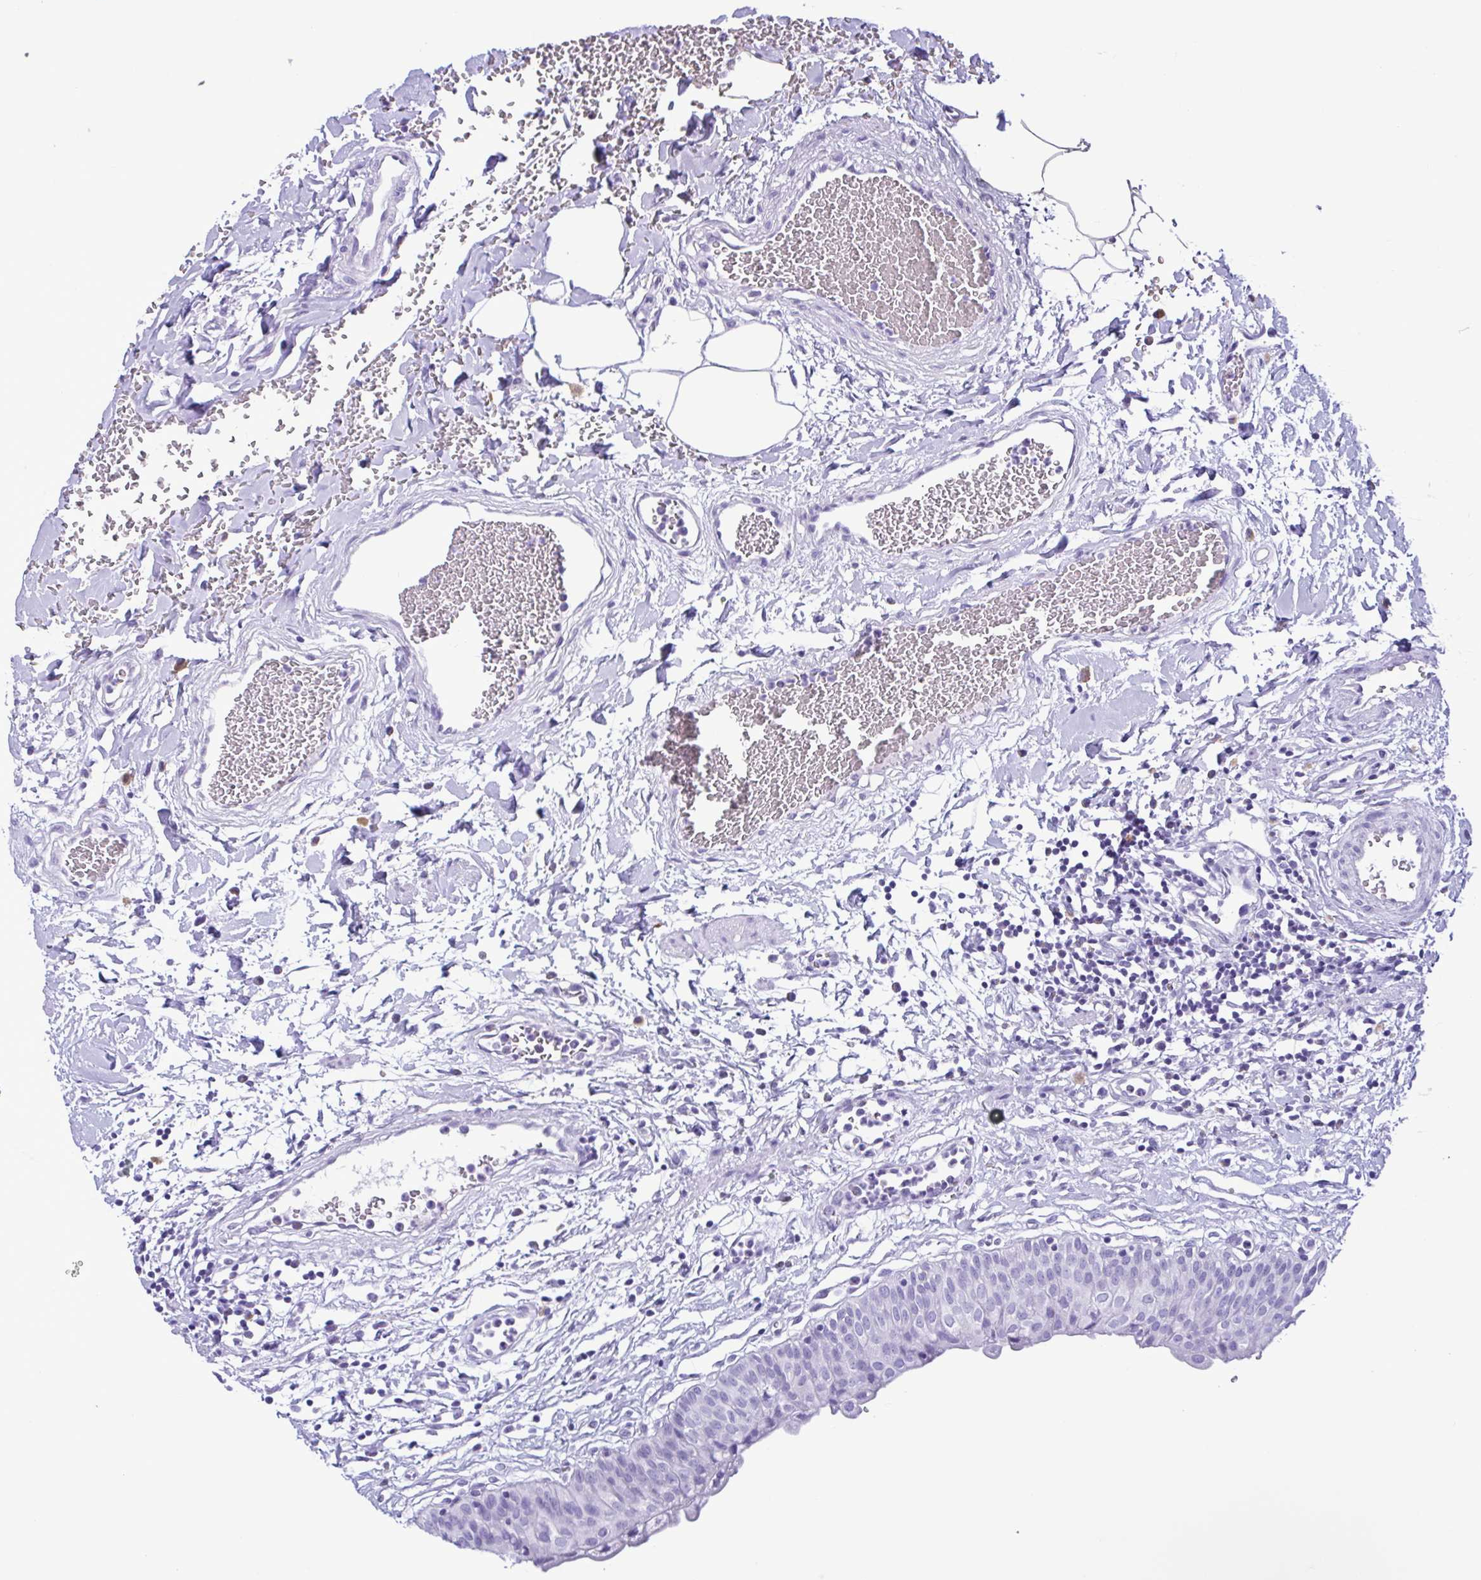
{"staining": {"intensity": "negative", "quantity": "none", "location": "none"}, "tissue": "urinary bladder", "cell_type": "Urothelial cells", "image_type": "normal", "snomed": [{"axis": "morphology", "description": "Normal tissue, NOS"}, {"axis": "topography", "description": "Urinary bladder"}], "caption": "The immunohistochemistry (IHC) histopathology image has no significant staining in urothelial cells of urinary bladder. (Brightfield microscopy of DAB immunohistochemistry (IHC) at high magnification).", "gene": "SPATA16", "patient": {"sex": "male", "age": 55}}